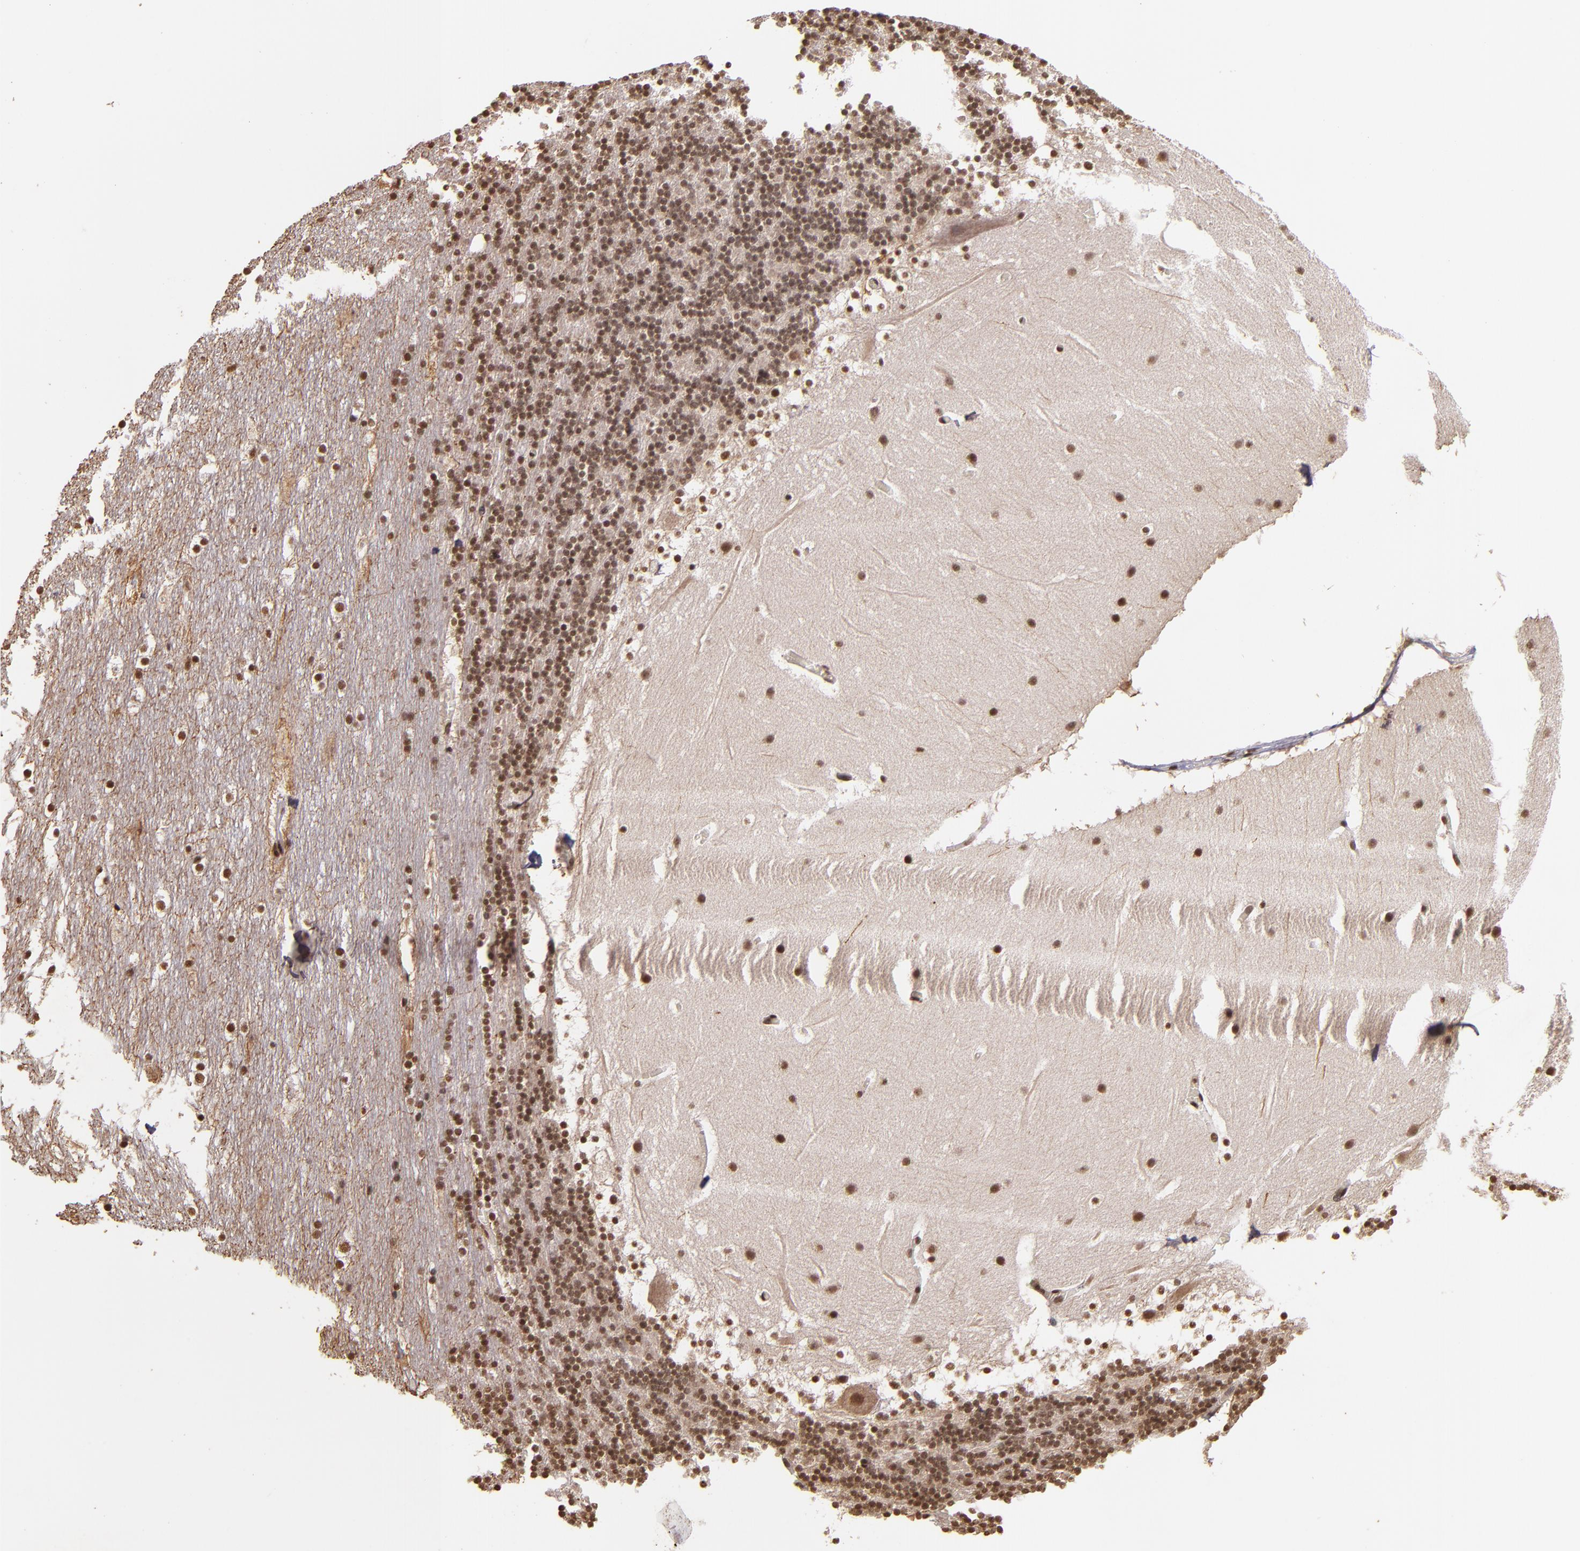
{"staining": {"intensity": "strong", "quantity": "25%-75%", "location": "nuclear"}, "tissue": "cerebellum", "cell_type": "Cells in granular layer", "image_type": "normal", "snomed": [{"axis": "morphology", "description": "Normal tissue, NOS"}, {"axis": "topography", "description": "Cerebellum"}], "caption": "A micrograph of human cerebellum stained for a protein exhibits strong nuclear brown staining in cells in granular layer.", "gene": "CUL3", "patient": {"sex": "male", "age": 45}}